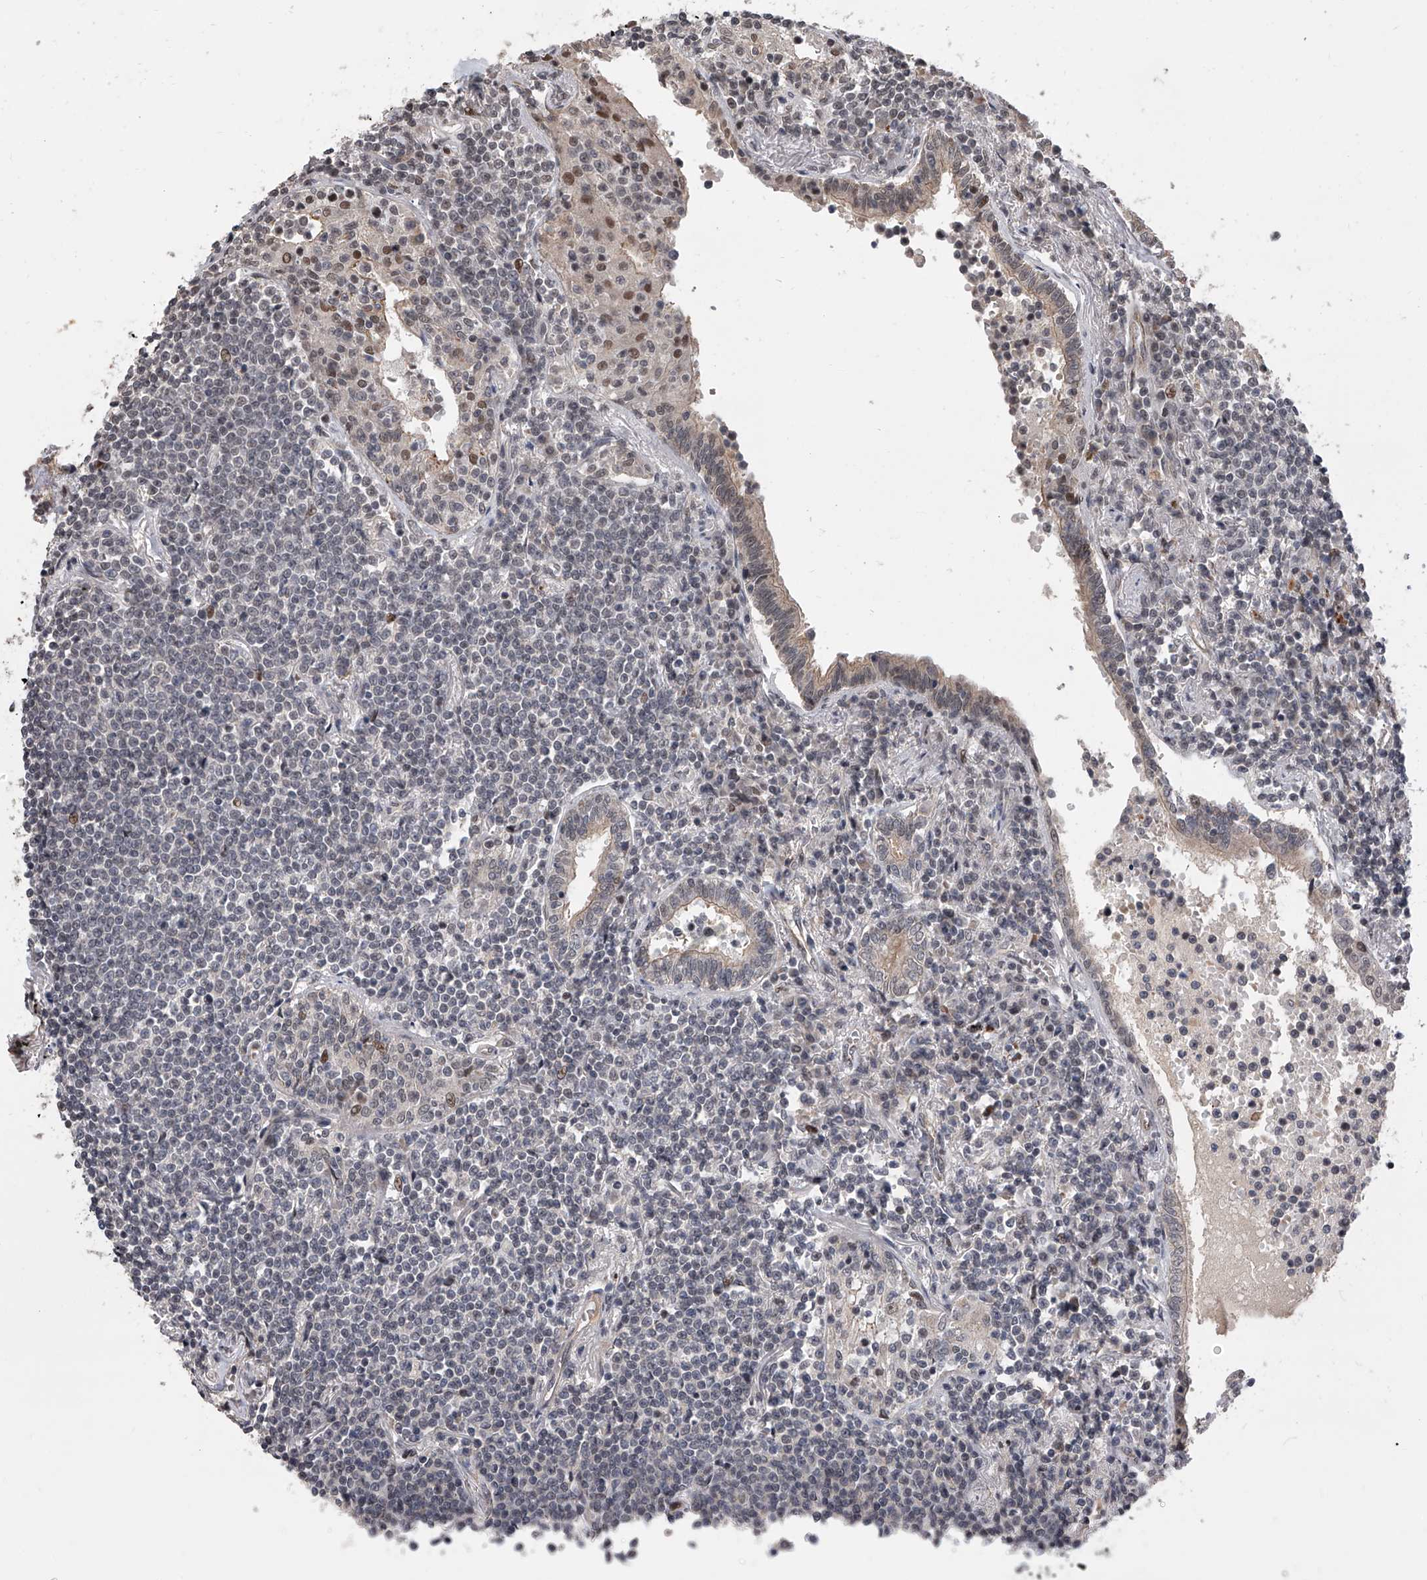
{"staining": {"intensity": "negative", "quantity": "none", "location": "none"}, "tissue": "lymphoma", "cell_type": "Tumor cells", "image_type": "cancer", "snomed": [{"axis": "morphology", "description": "Malignant lymphoma, non-Hodgkin's type, Low grade"}, {"axis": "topography", "description": "Lung"}], "caption": "Immunohistochemical staining of human malignant lymphoma, non-Hodgkin's type (low-grade) displays no significant positivity in tumor cells.", "gene": "ZNF426", "patient": {"sex": "female", "age": 71}}